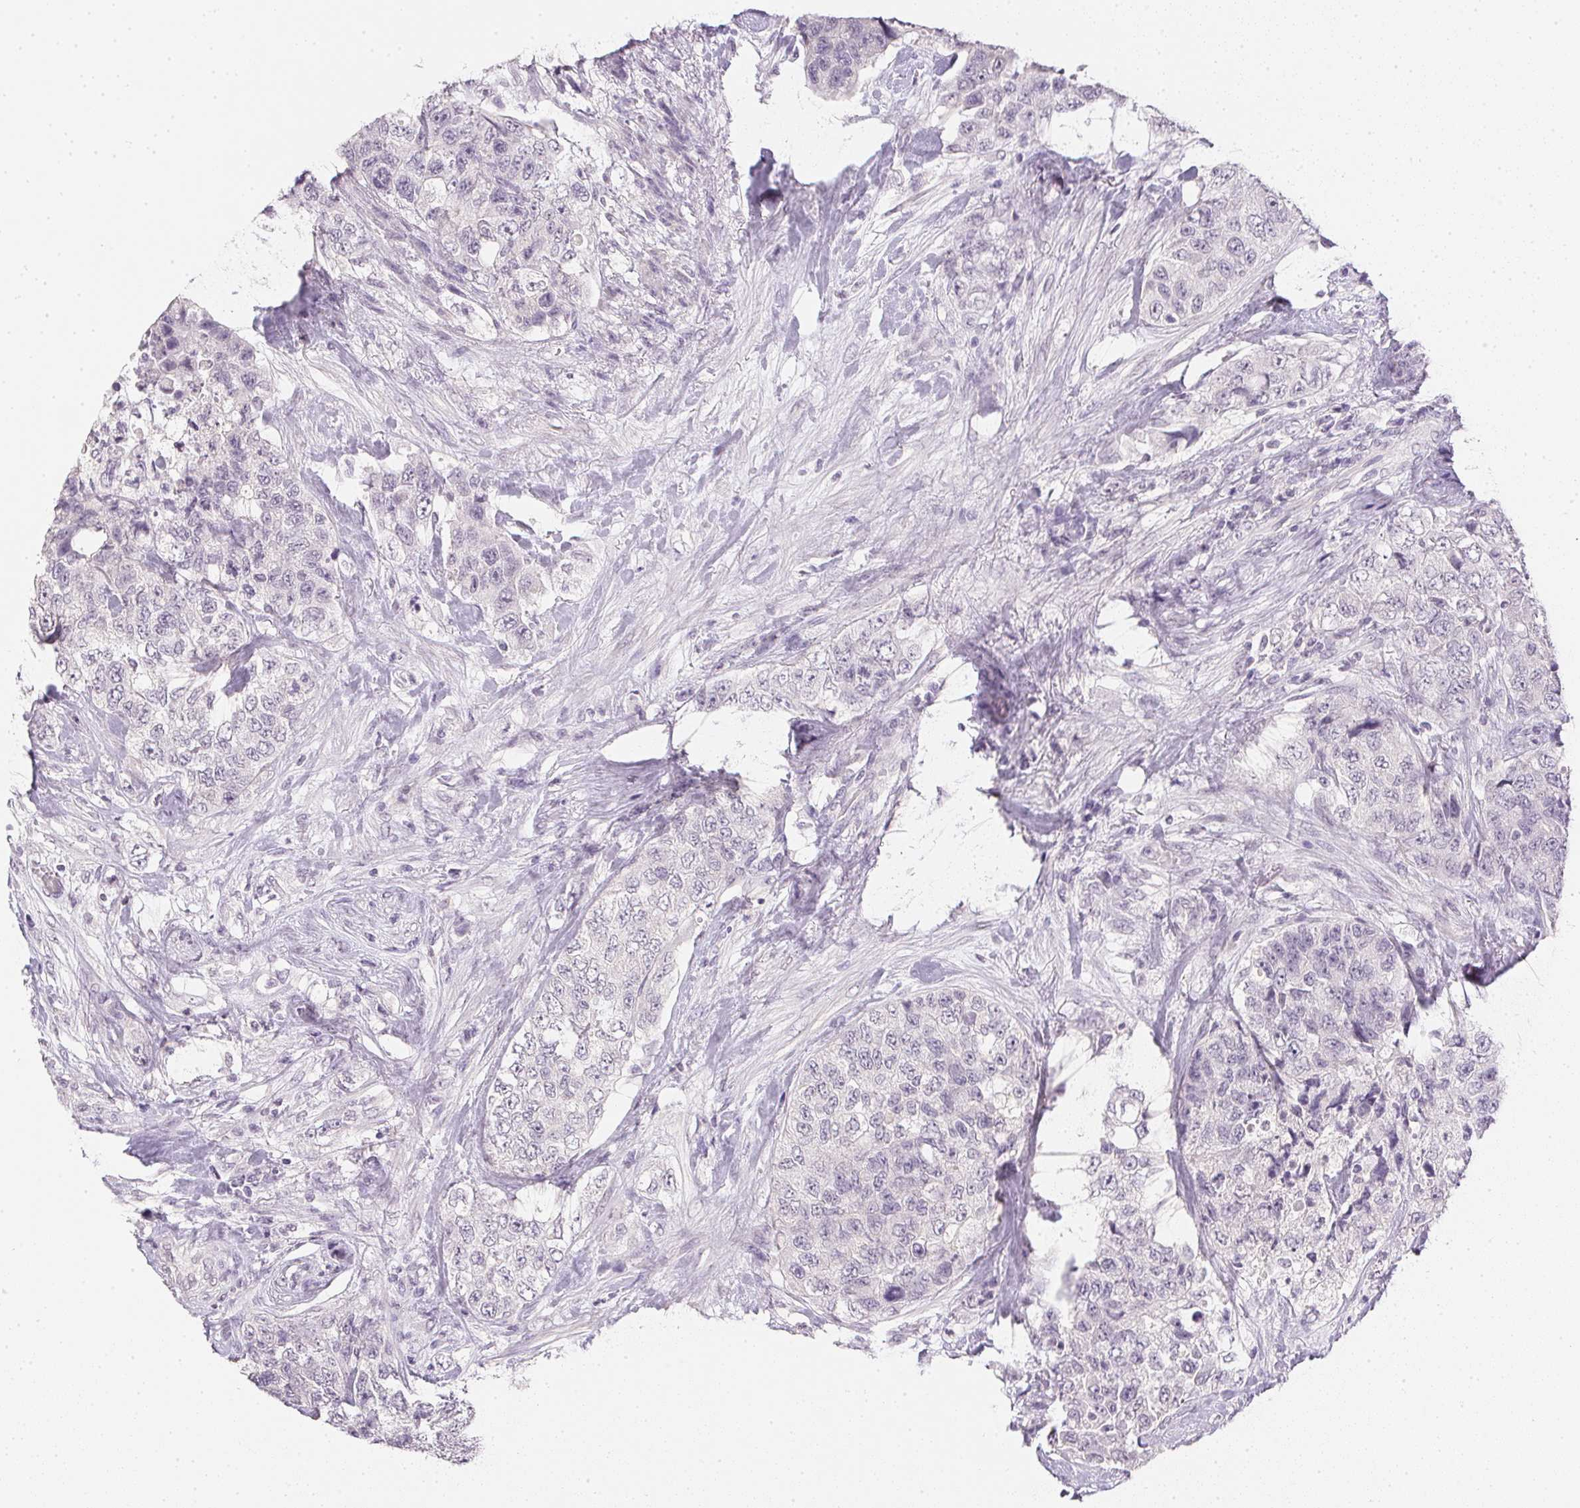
{"staining": {"intensity": "negative", "quantity": "none", "location": "none"}, "tissue": "urothelial cancer", "cell_type": "Tumor cells", "image_type": "cancer", "snomed": [{"axis": "morphology", "description": "Urothelial carcinoma, High grade"}, {"axis": "topography", "description": "Urinary bladder"}], "caption": "Immunohistochemistry image of human urothelial carcinoma (high-grade) stained for a protein (brown), which shows no expression in tumor cells. (Stains: DAB (3,3'-diaminobenzidine) immunohistochemistry with hematoxylin counter stain, Microscopy: brightfield microscopy at high magnification).", "gene": "PPY", "patient": {"sex": "female", "age": 78}}